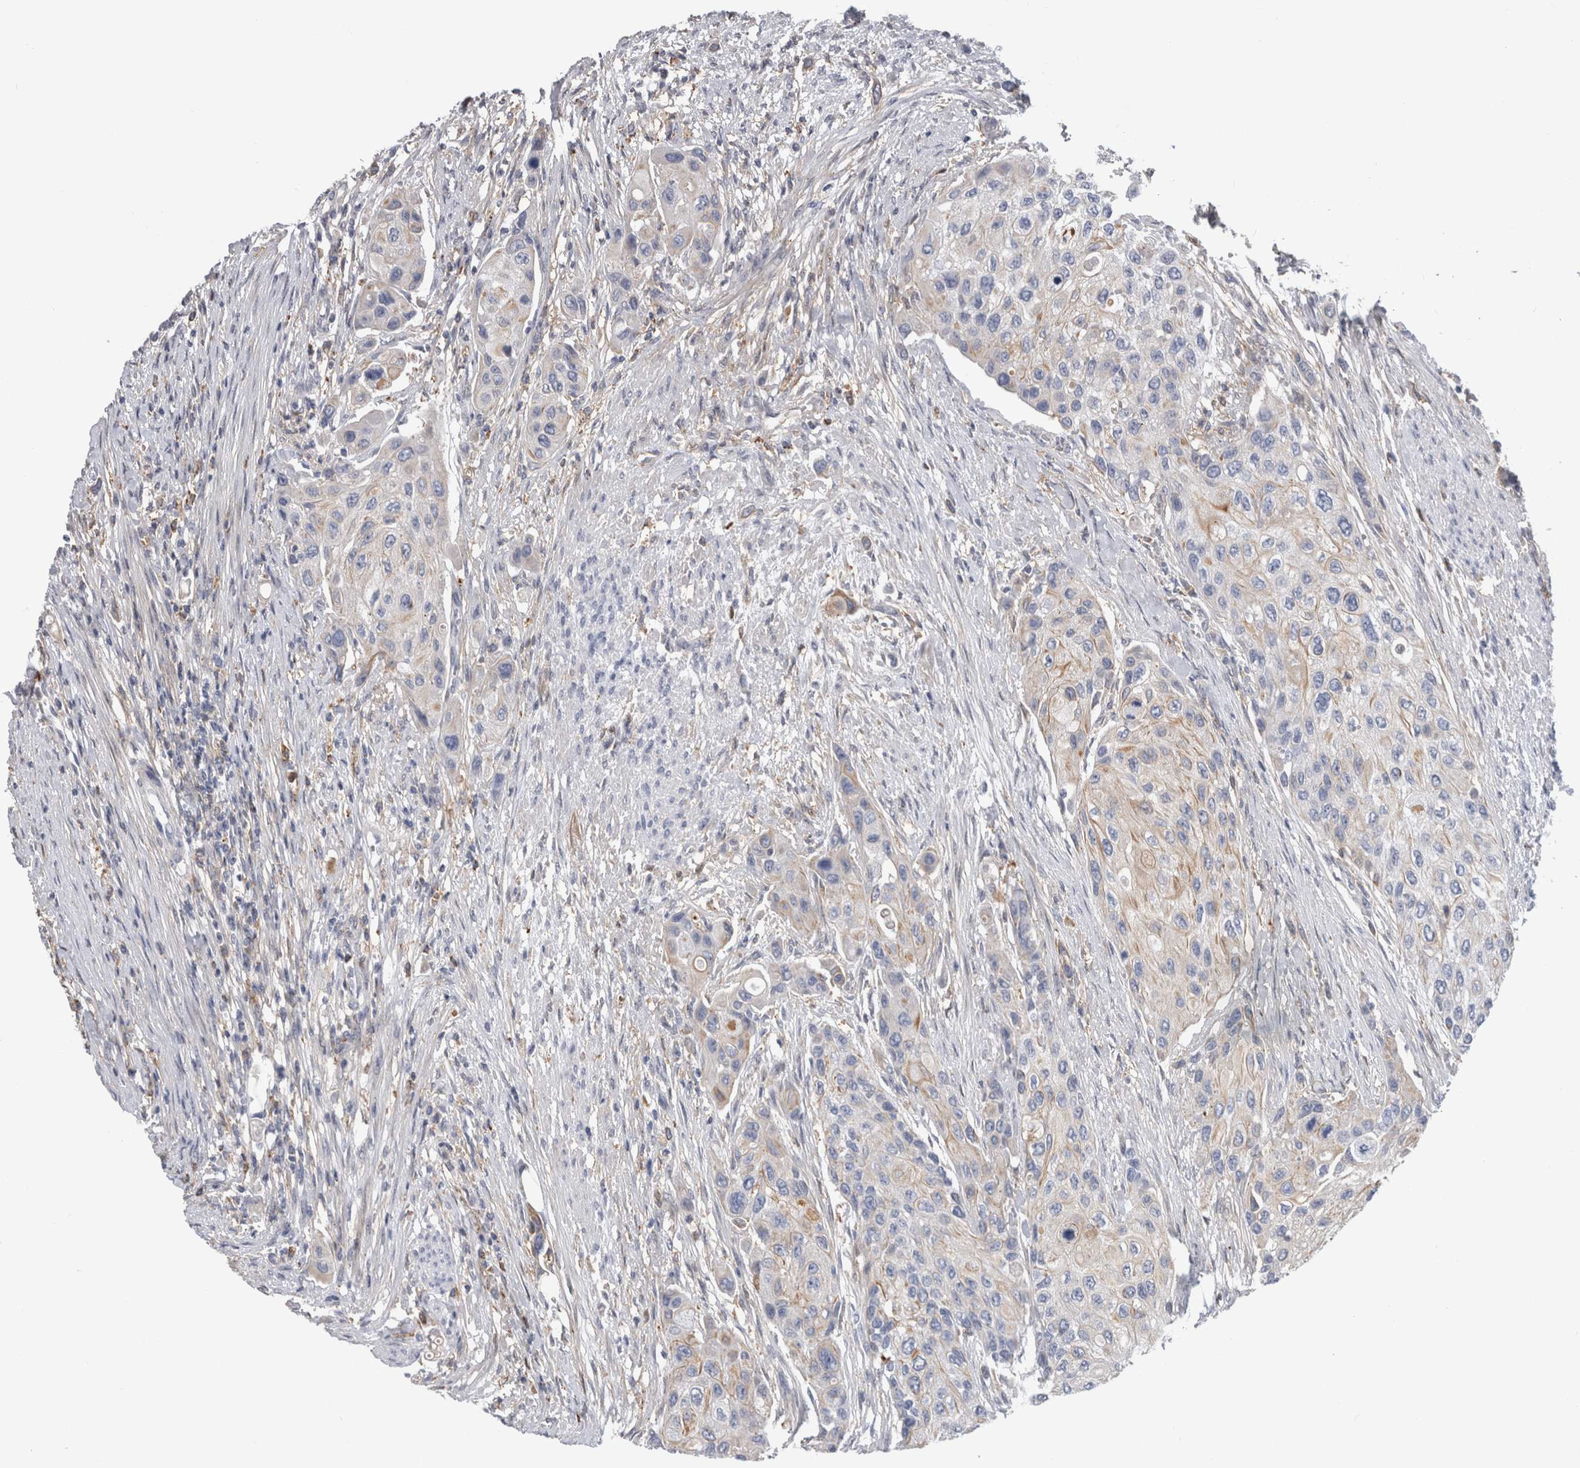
{"staining": {"intensity": "negative", "quantity": "none", "location": "none"}, "tissue": "urothelial cancer", "cell_type": "Tumor cells", "image_type": "cancer", "snomed": [{"axis": "morphology", "description": "Urothelial carcinoma, High grade"}, {"axis": "topography", "description": "Urinary bladder"}], "caption": "An IHC micrograph of urothelial cancer is shown. There is no staining in tumor cells of urothelial cancer.", "gene": "DNAJC24", "patient": {"sex": "female", "age": 56}}